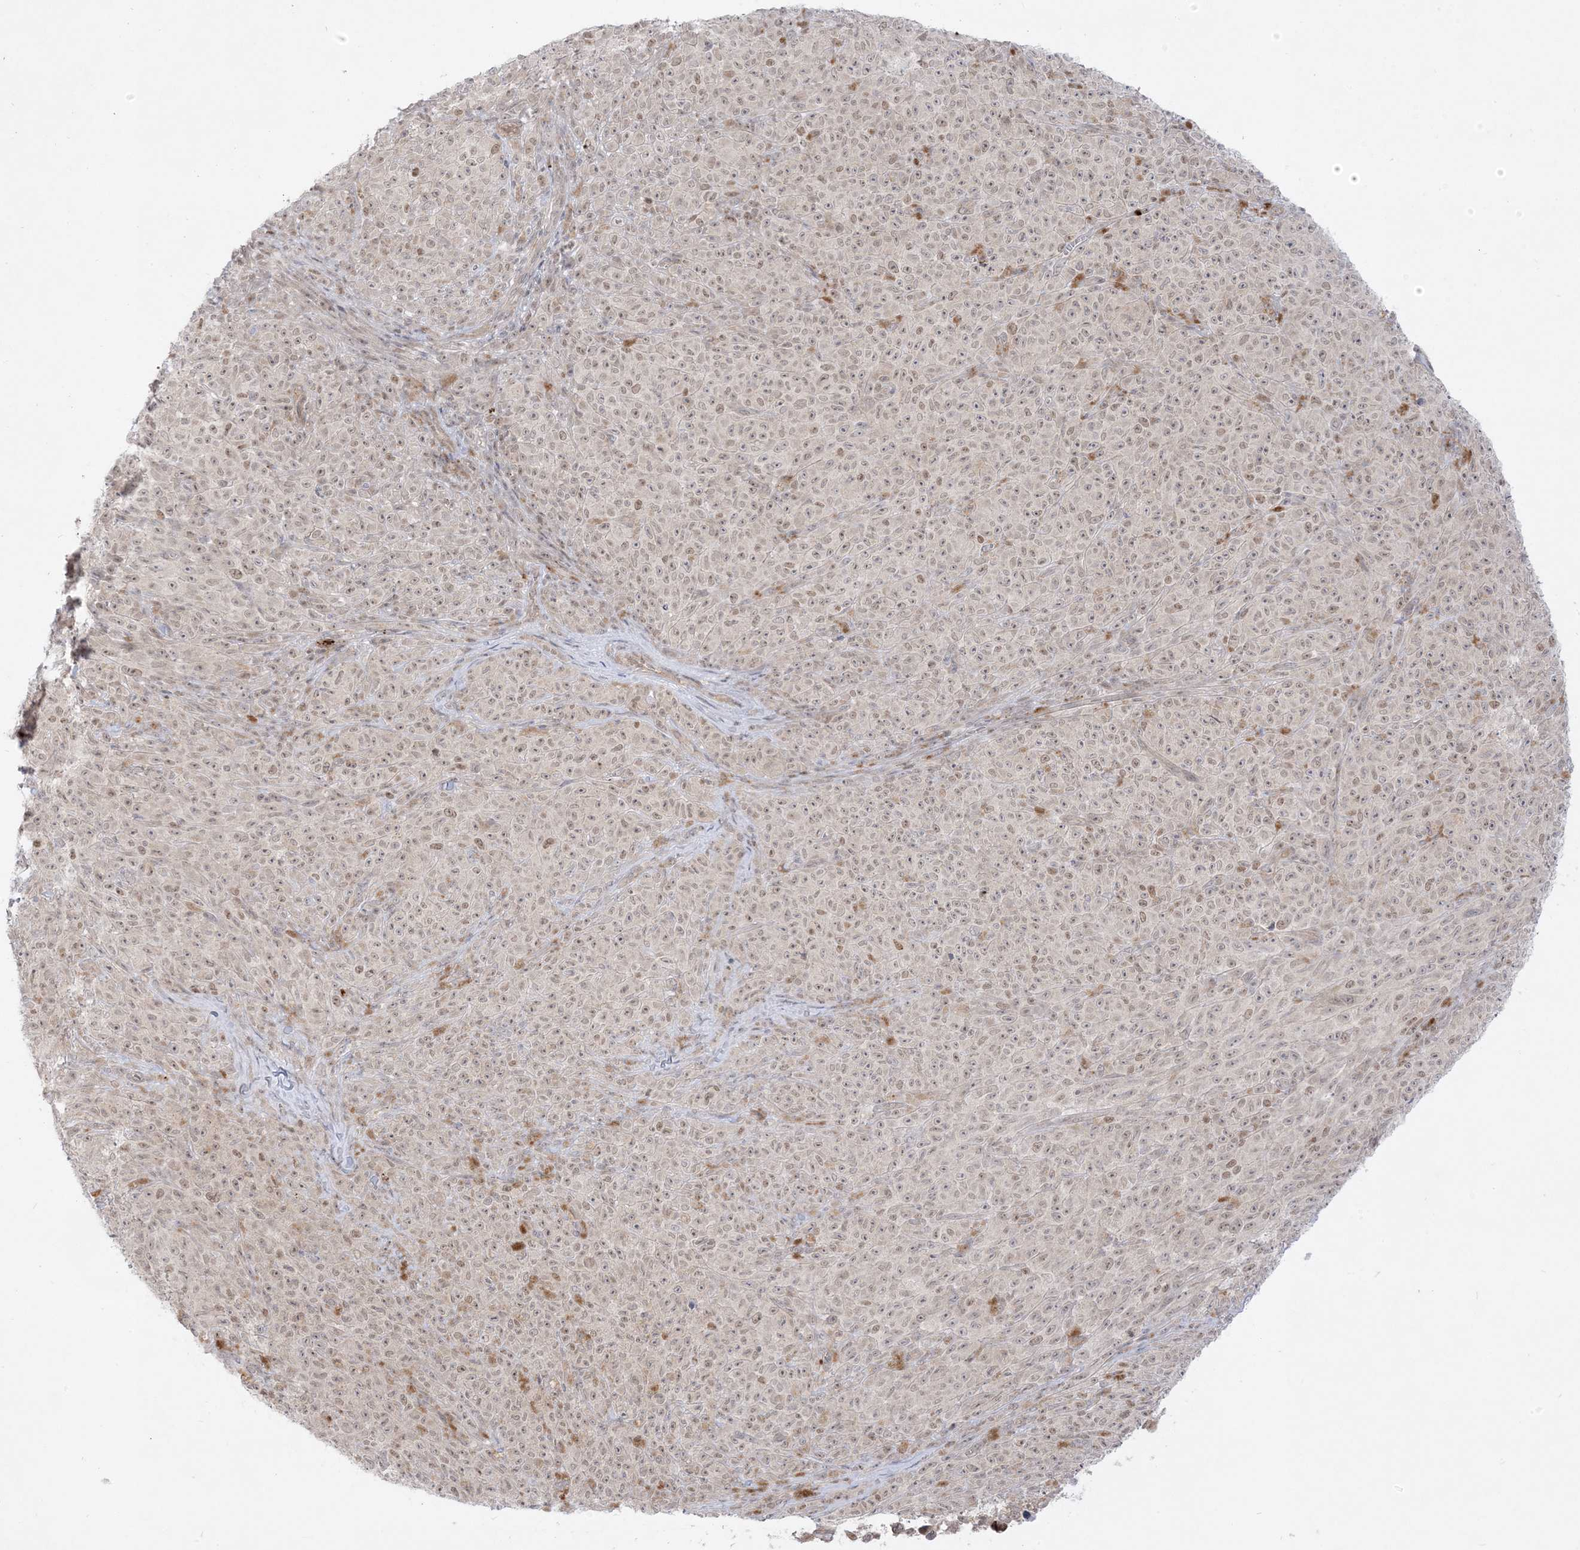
{"staining": {"intensity": "weak", "quantity": ">75%", "location": "nuclear"}, "tissue": "melanoma", "cell_type": "Tumor cells", "image_type": "cancer", "snomed": [{"axis": "morphology", "description": "Malignant melanoma, NOS"}, {"axis": "topography", "description": "Skin"}], "caption": "Tumor cells show weak nuclear expression in approximately >75% of cells in melanoma.", "gene": "PTK6", "patient": {"sex": "female", "age": 82}}